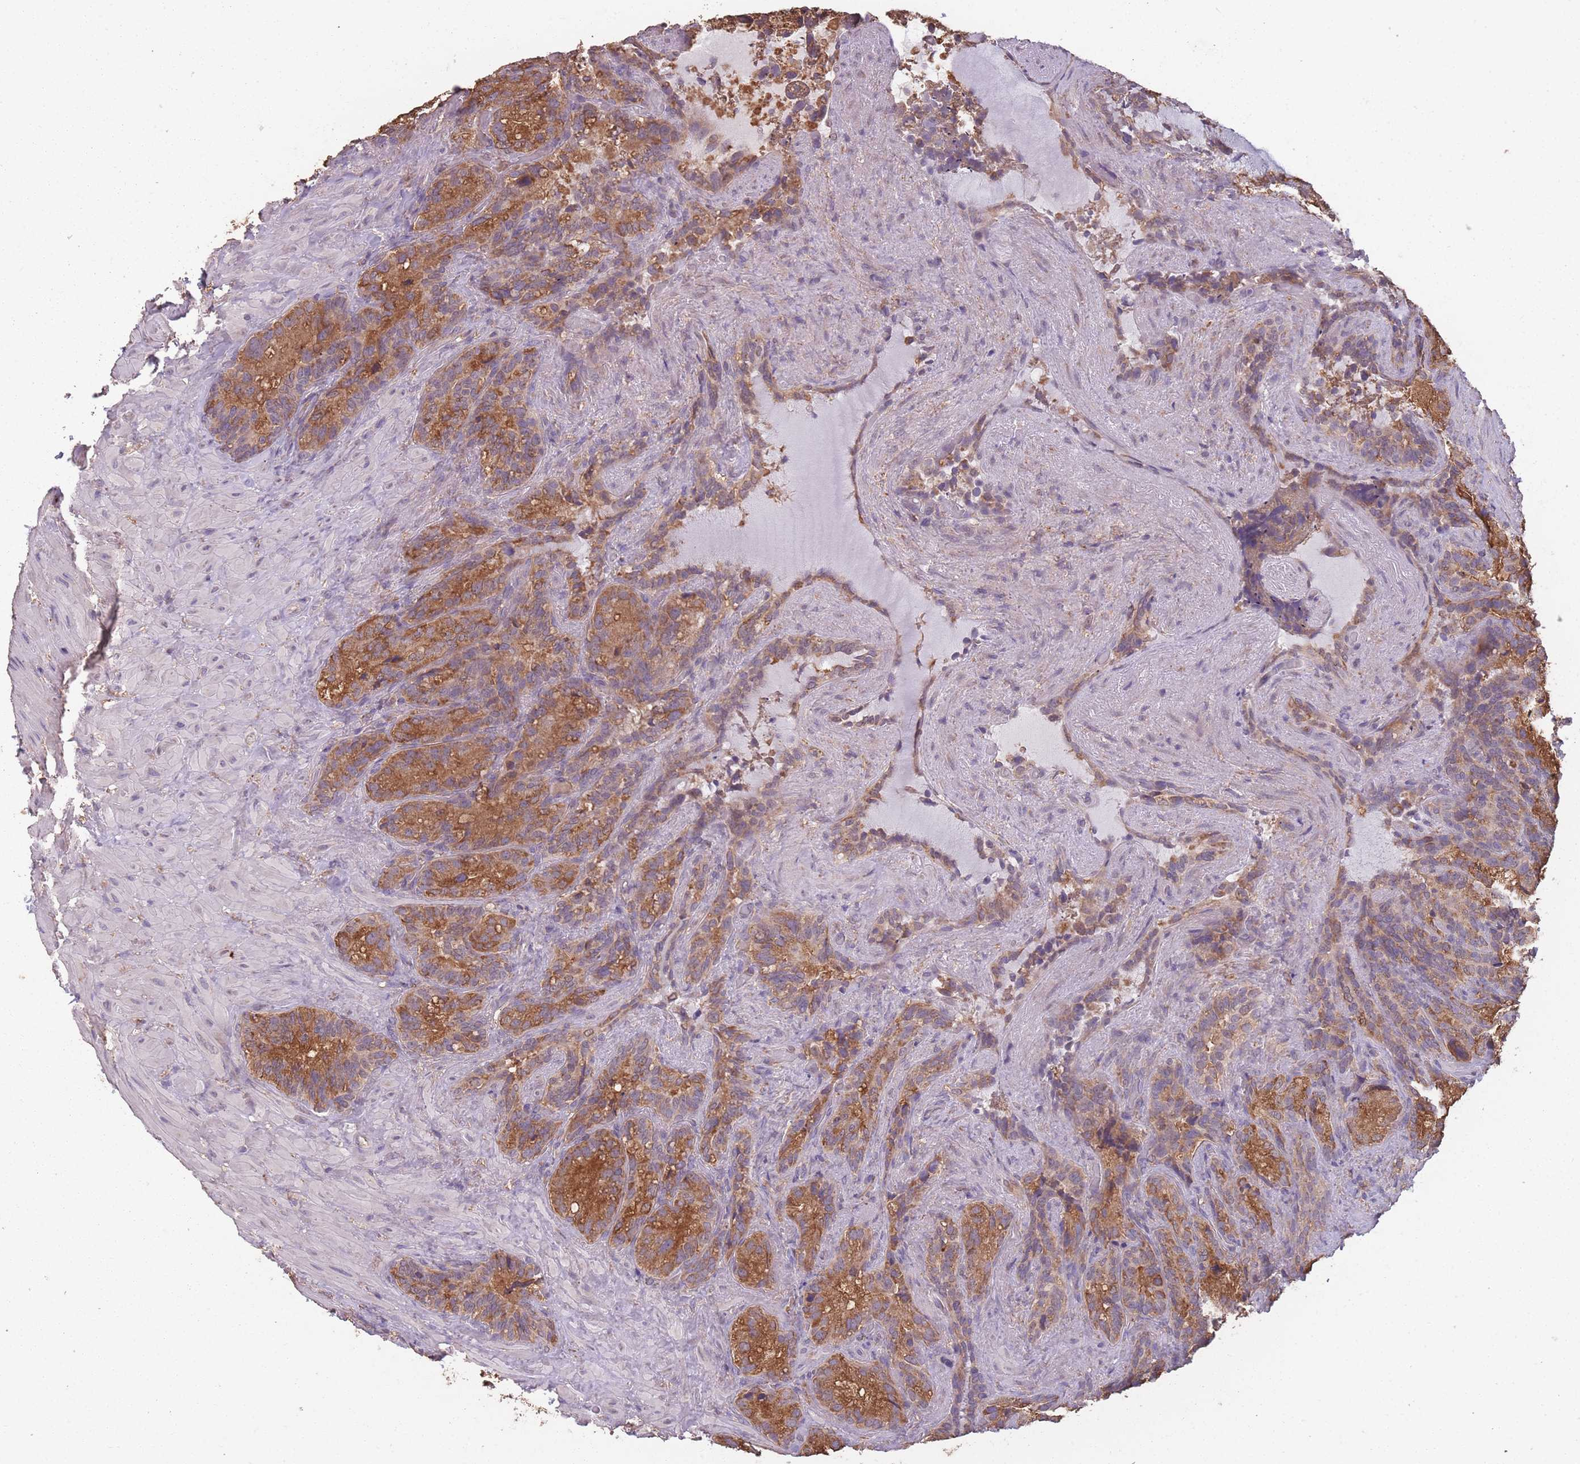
{"staining": {"intensity": "strong", "quantity": ">75%", "location": "cytoplasmic/membranous"}, "tissue": "seminal vesicle", "cell_type": "Glandular cells", "image_type": "normal", "snomed": [{"axis": "morphology", "description": "Normal tissue, NOS"}, {"axis": "topography", "description": "Seminal veicle"}], "caption": "A micrograph showing strong cytoplasmic/membranous expression in approximately >75% of glandular cells in benign seminal vesicle, as visualized by brown immunohistochemical staining.", "gene": "SANBR", "patient": {"sex": "male", "age": 62}}